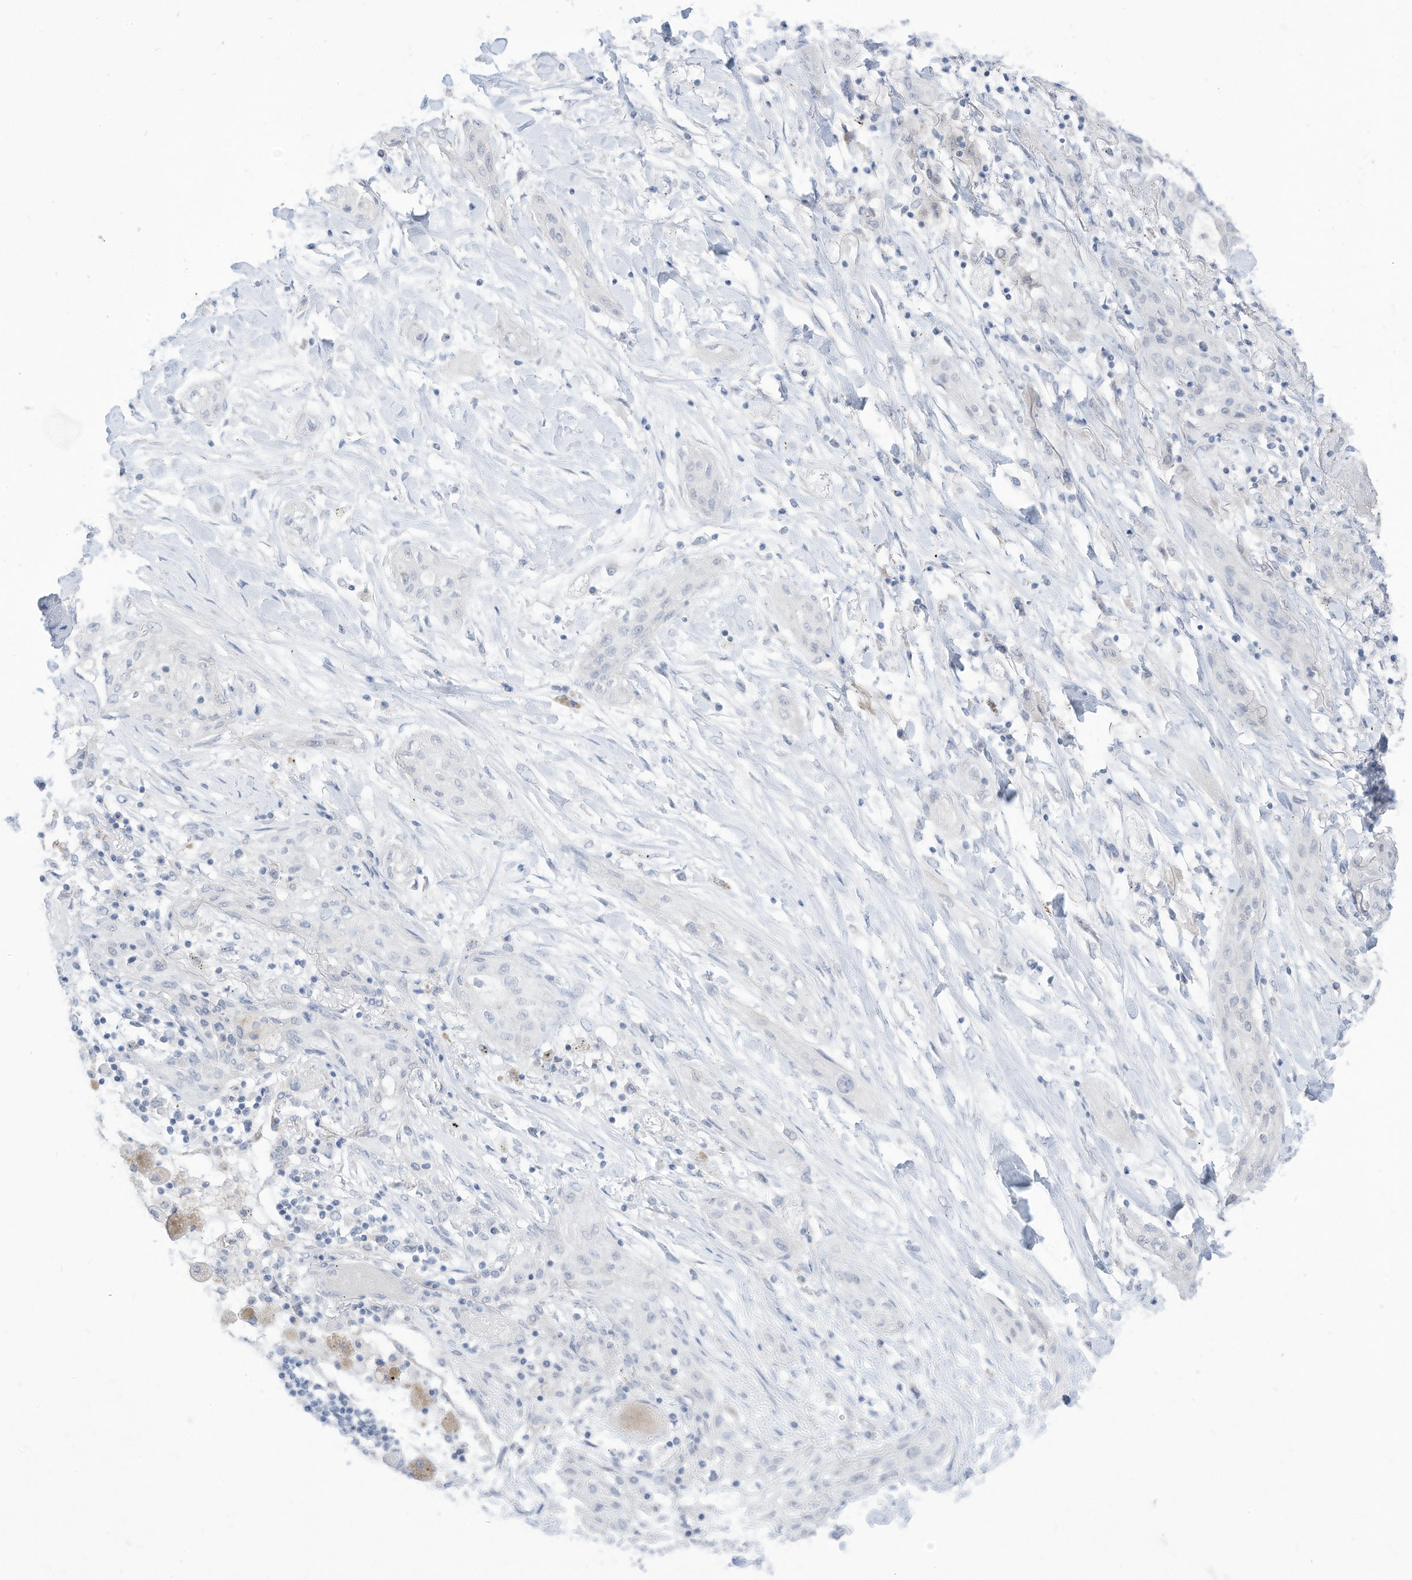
{"staining": {"intensity": "negative", "quantity": "none", "location": "none"}, "tissue": "lung cancer", "cell_type": "Tumor cells", "image_type": "cancer", "snomed": [{"axis": "morphology", "description": "Squamous cell carcinoma, NOS"}, {"axis": "topography", "description": "Lung"}], "caption": "A micrograph of squamous cell carcinoma (lung) stained for a protein reveals no brown staining in tumor cells. (DAB IHC, high magnification).", "gene": "OGT", "patient": {"sex": "female", "age": 47}}